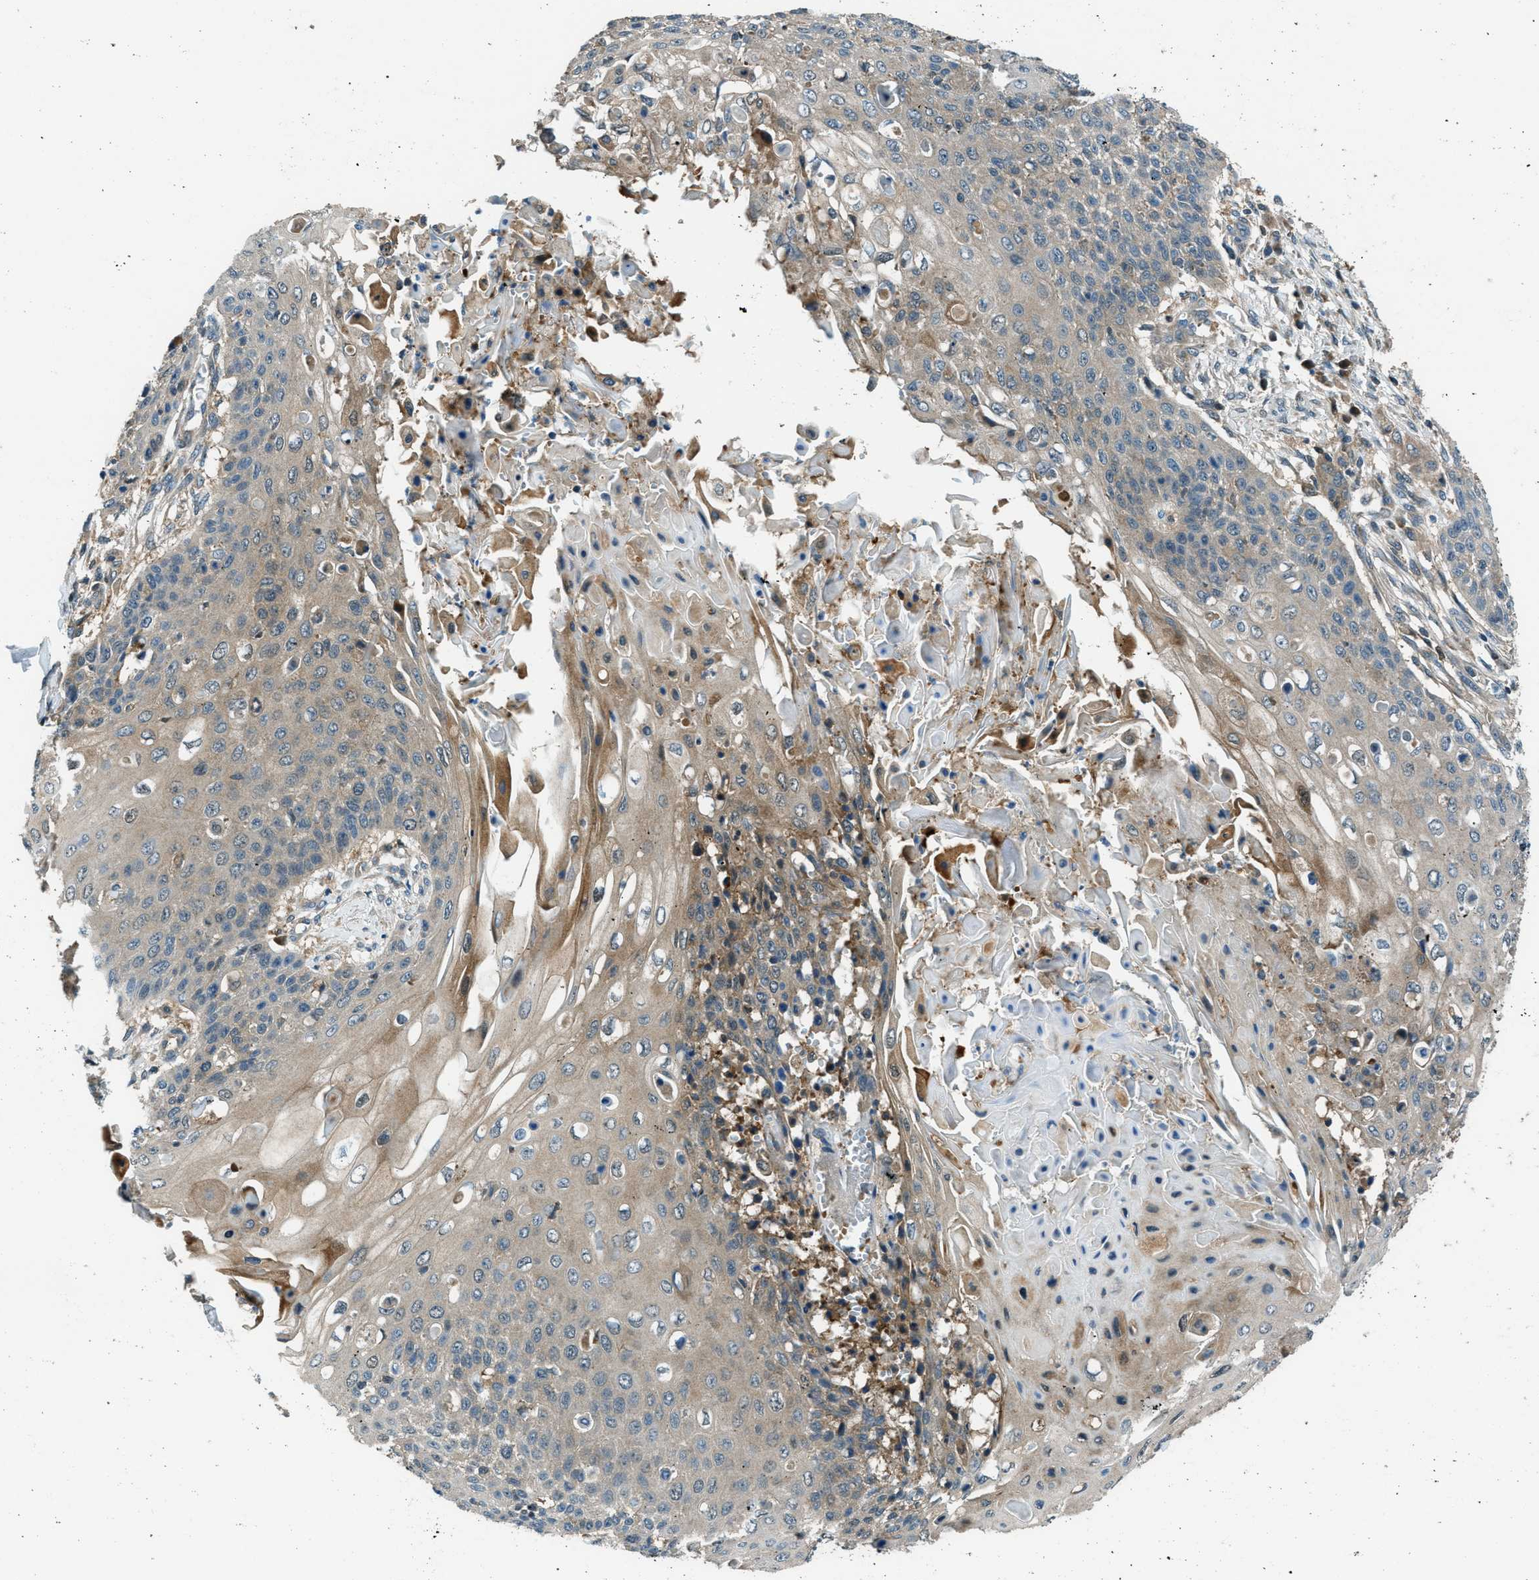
{"staining": {"intensity": "moderate", "quantity": "<25%", "location": "cytoplasmic/membranous"}, "tissue": "cervical cancer", "cell_type": "Tumor cells", "image_type": "cancer", "snomed": [{"axis": "morphology", "description": "Squamous cell carcinoma, NOS"}, {"axis": "topography", "description": "Cervix"}], "caption": "The immunohistochemical stain highlights moderate cytoplasmic/membranous staining in tumor cells of squamous cell carcinoma (cervical) tissue.", "gene": "HEBP2", "patient": {"sex": "female", "age": 39}}